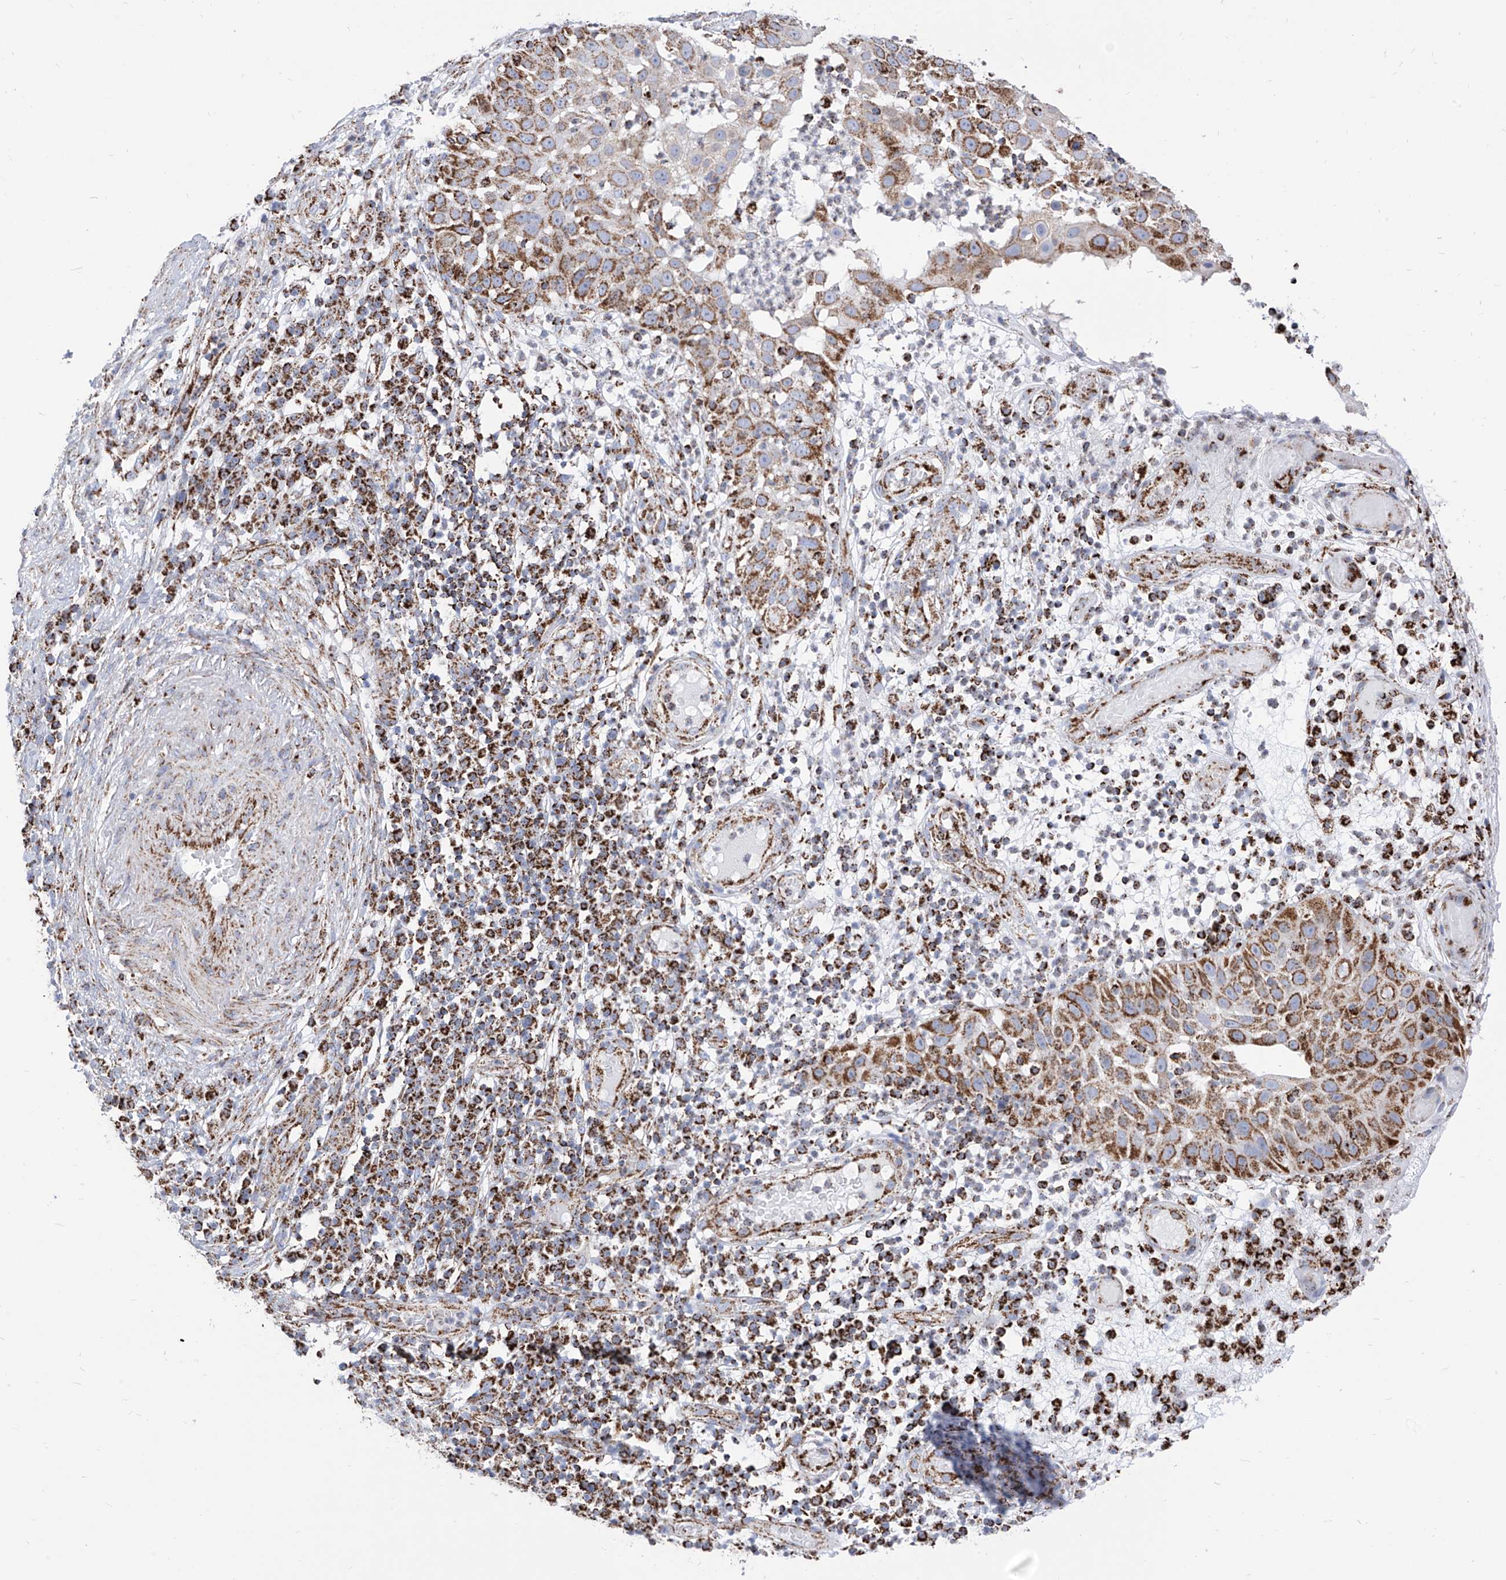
{"staining": {"intensity": "moderate", "quantity": "25%-75%", "location": "cytoplasmic/membranous"}, "tissue": "skin cancer", "cell_type": "Tumor cells", "image_type": "cancer", "snomed": [{"axis": "morphology", "description": "Squamous cell carcinoma, NOS"}, {"axis": "topography", "description": "Skin"}], "caption": "Protein expression analysis of squamous cell carcinoma (skin) reveals moderate cytoplasmic/membranous staining in approximately 25%-75% of tumor cells.", "gene": "COX5B", "patient": {"sex": "female", "age": 44}}